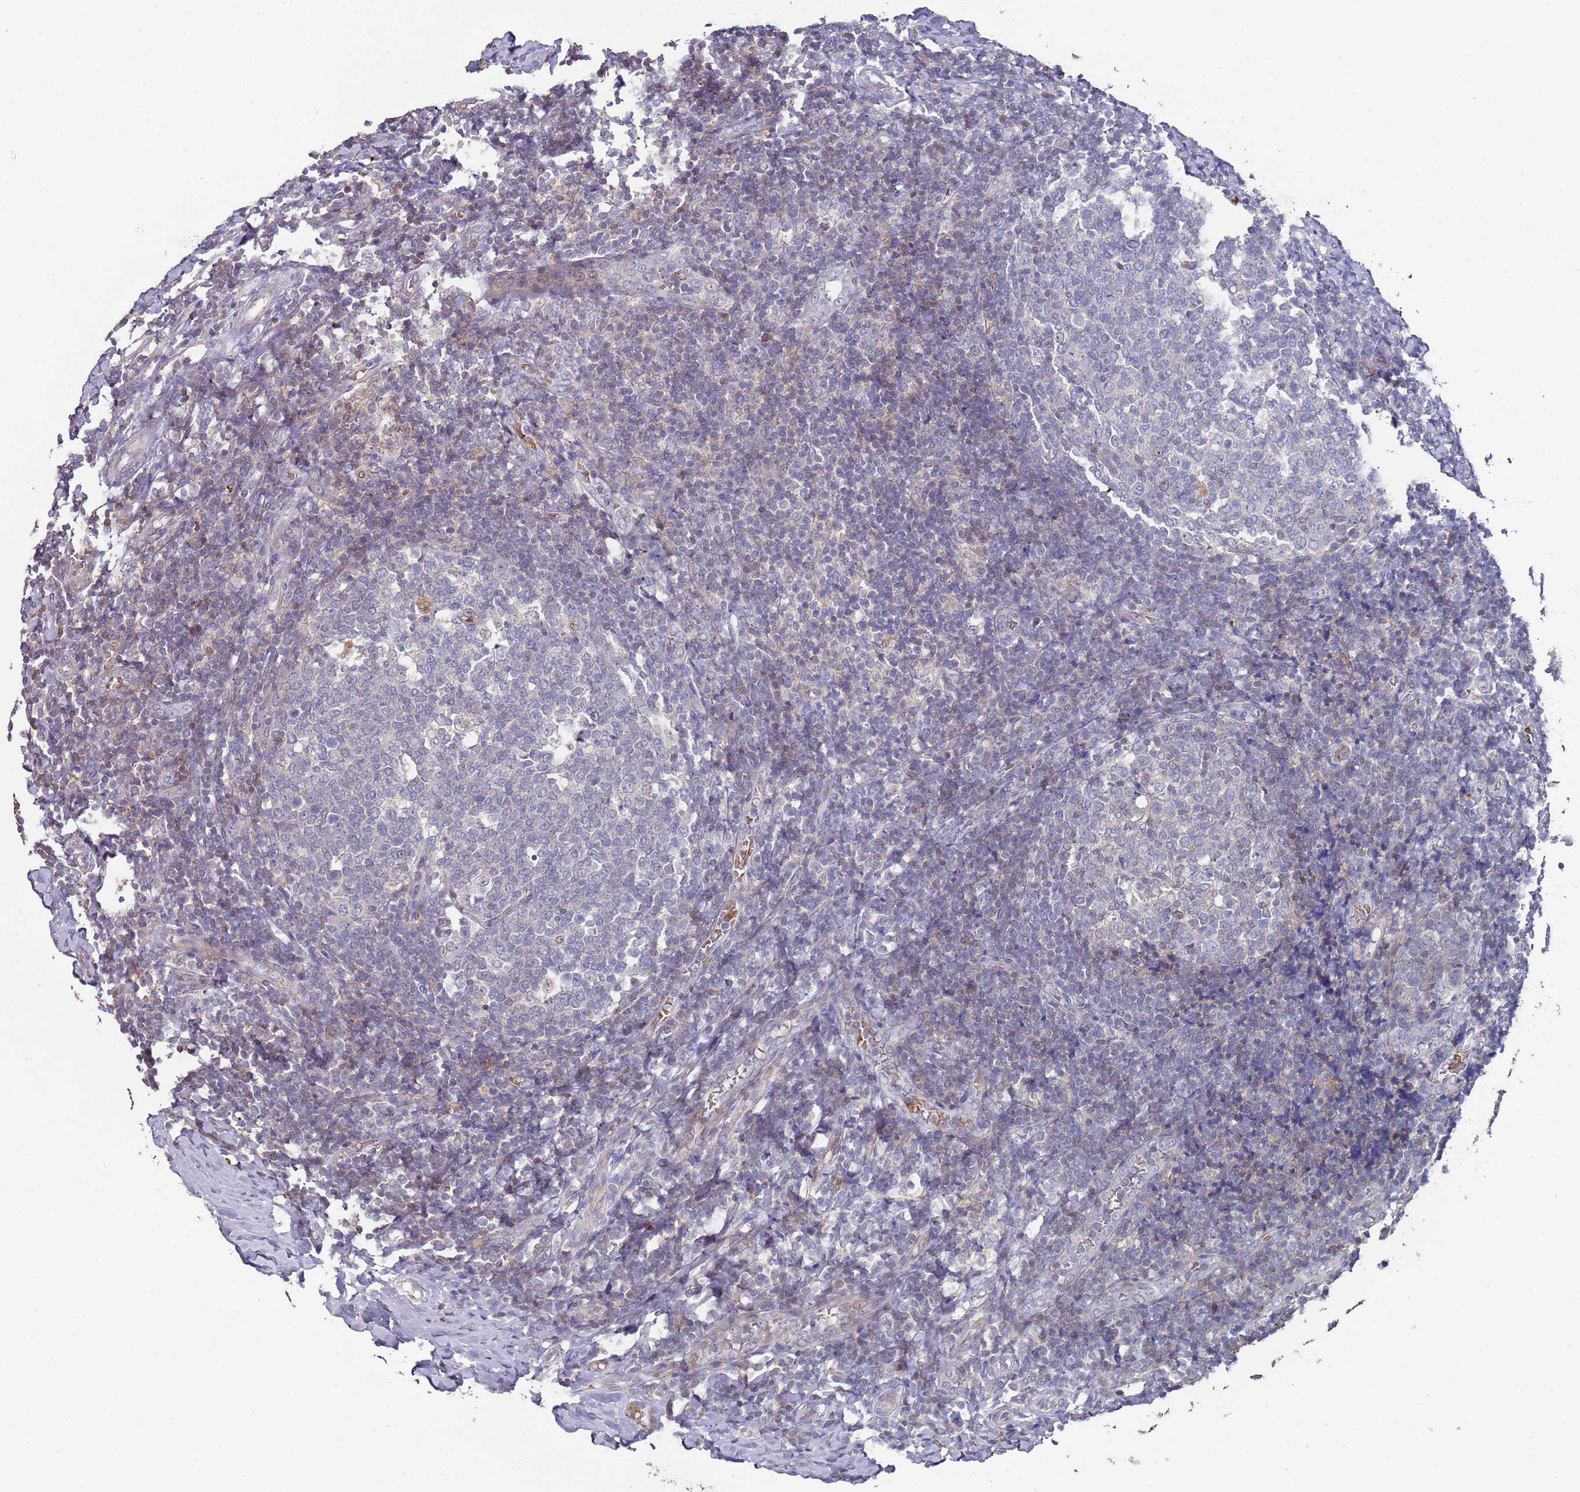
{"staining": {"intensity": "negative", "quantity": "none", "location": "none"}, "tissue": "tonsil", "cell_type": "Germinal center cells", "image_type": "normal", "snomed": [{"axis": "morphology", "description": "Normal tissue, NOS"}, {"axis": "topography", "description": "Tonsil"}], "caption": "This image is of benign tonsil stained with IHC to label a protein in brown with the nuclei are counter-stained blue. There is no positivity in germinal center cells.", "gene": "LACC1", "patient": {"sex": "female", "age": 19}}